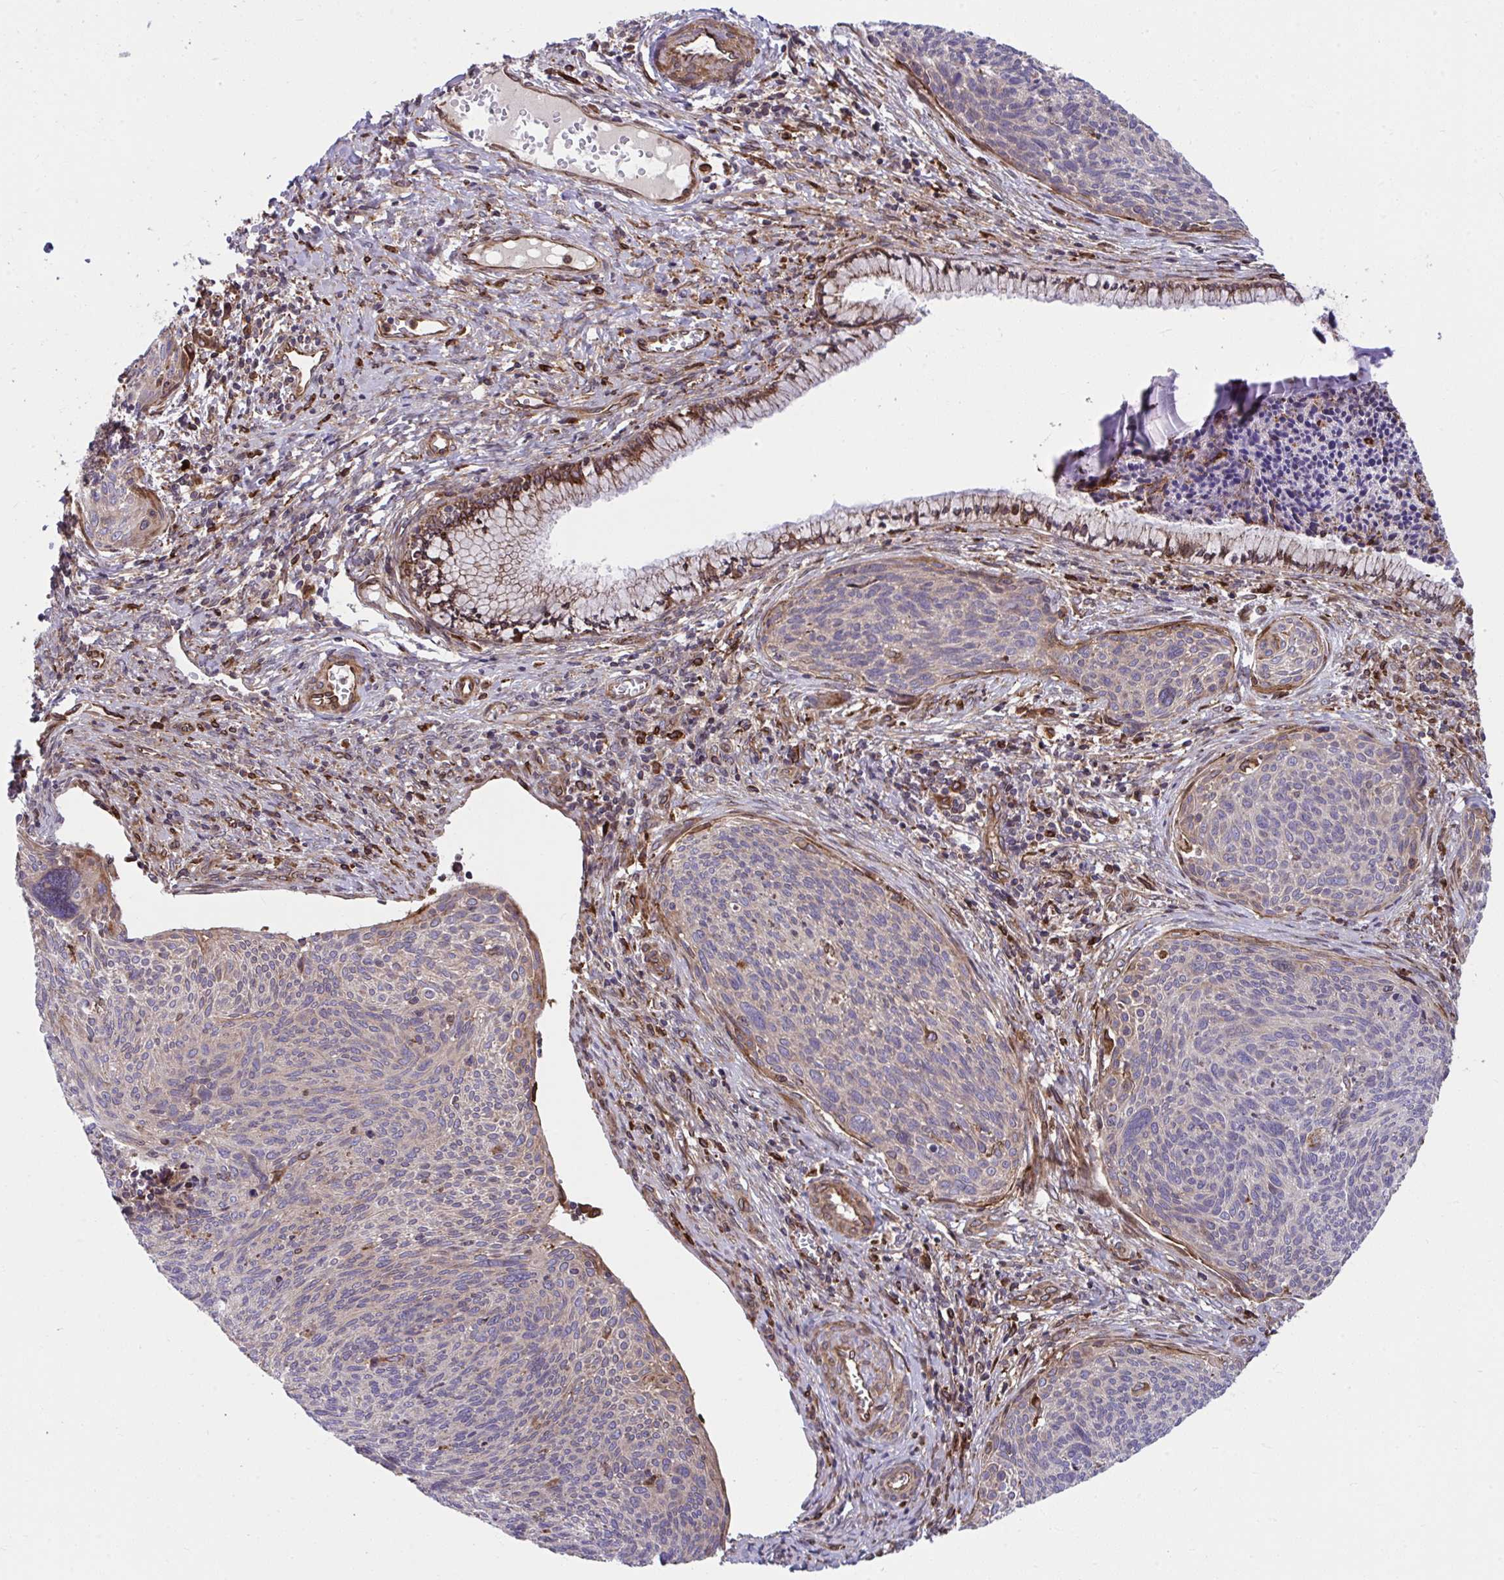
{"staining": {"intensity": "weak", "quantity": "25%-75%", "location": "cytoplasmic/membranous"}, "tissue": "cervical cancer", "cell_type": "Tumor cells", "image_type": "cancer", "snomed": [{"axis": "morphology", "description": "Squamous cell carcinoma, NOS"}, {"axis": "topography", "description": "Cervix"}], "caption": "About 25%-75% of tumor cells in cervical squamous cell carcinoma show weak cytoplasmic/membranous protein expression as visualized by brown immunohistochemical staining.", "gene": "STIM2", "patient": {"sex": "female", "age": 49}}